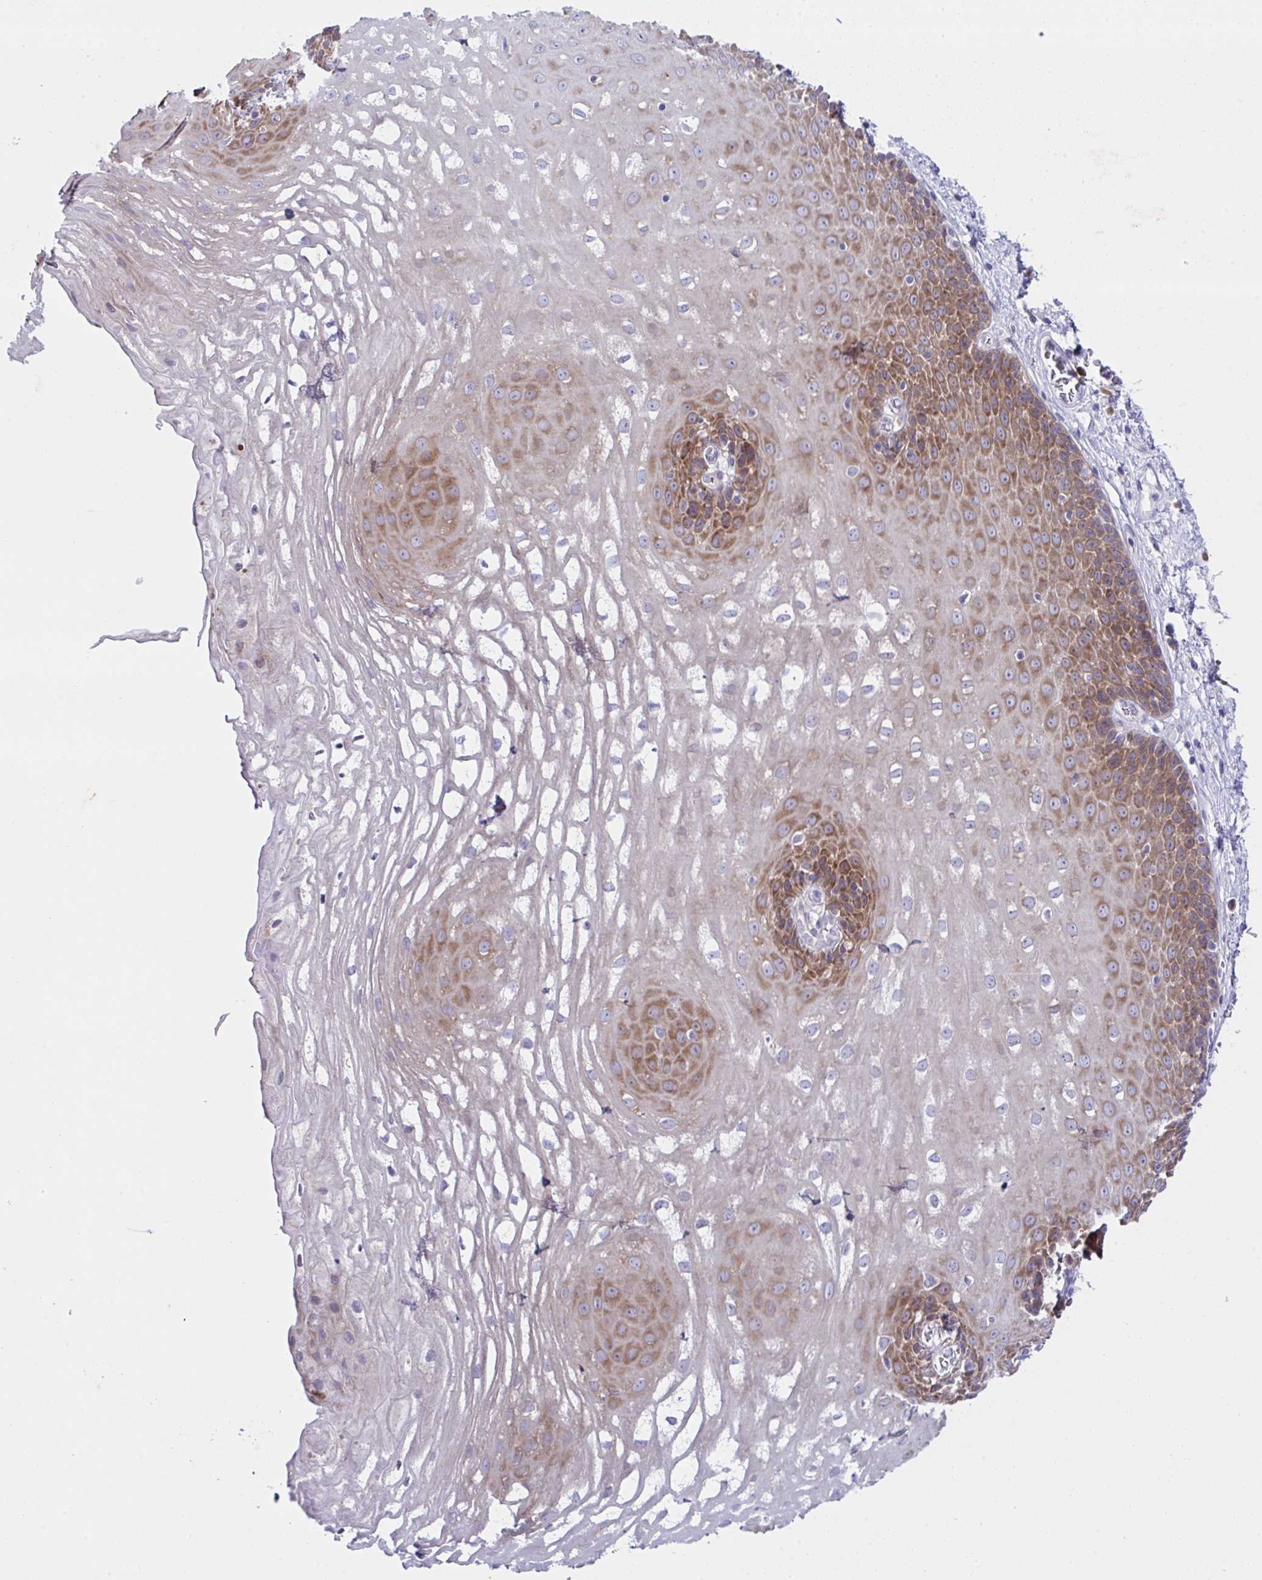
{"staining": {"intensity": "strong", "quantity": "25%-75%", "location": "cytoplasmic/membranous"}, "tissue": "esophagus", "cell_type": "Squamous epithelial cells", "image_type": "normal", "snomed": [{"axis": "morphology", "description": "Normal tissue, NOS"}, {"axis": "topography", "description": "Esophagus"}], "caption": "Immunohistochemical staining of normal human esophagus demonstrates strong cytoplasmic/membranous protein staining in approximately 25%-75% of squamous epithelial cells. The staining was performed using DAB (3,3'-diaminobenzidine), with brown indicating positive protein expression. Nuclei are stained blue with hematoxylin.", "gene": "FAU", "patient": {"sex": "male", "age": 62}}